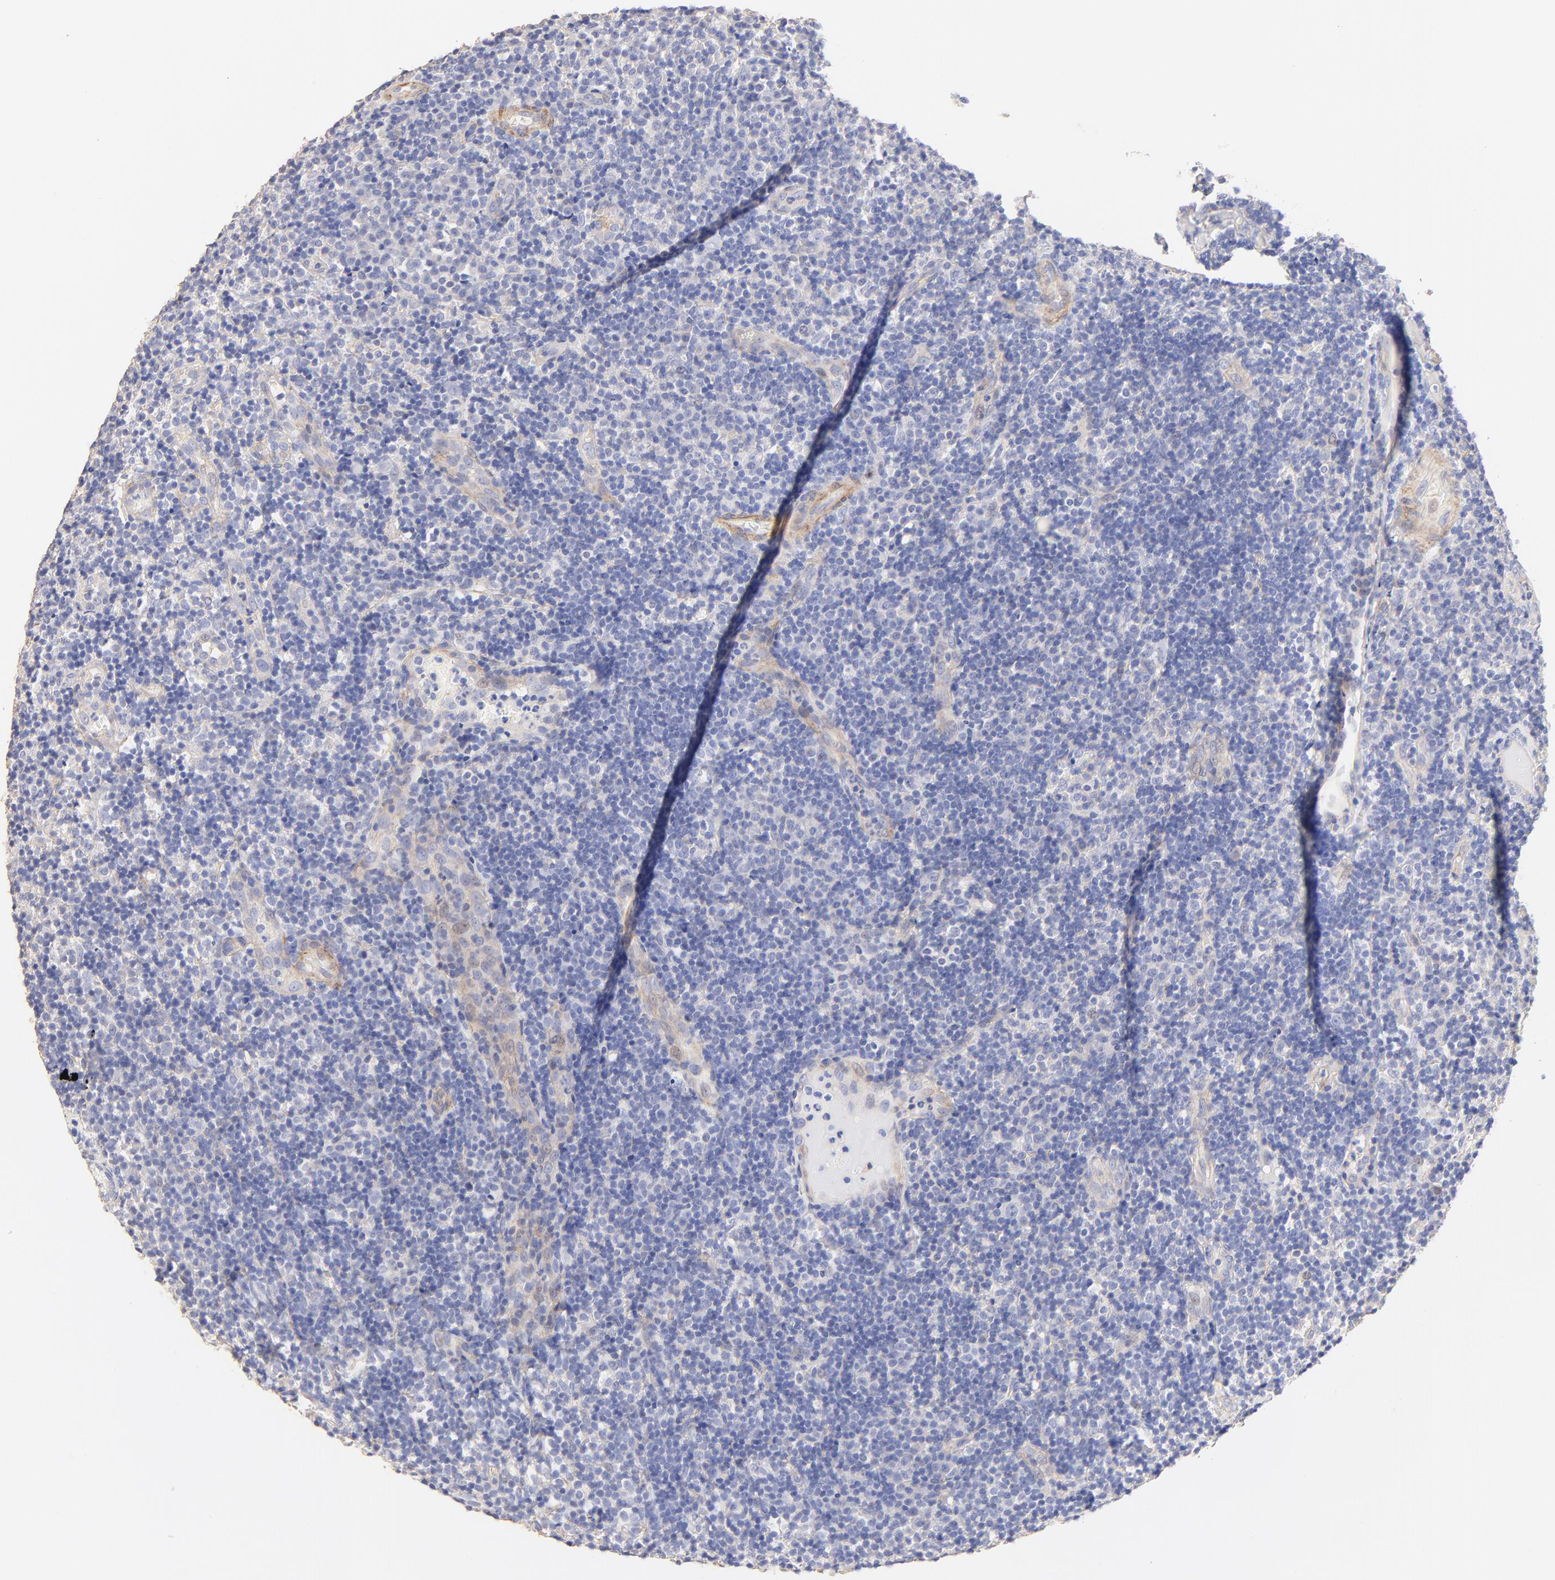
{"staining": {"intensity": "negative", "quantity": "none", "location": "none"}, "tissue": "tonsil", "cell_type": "Germinal center cells", "image_type": "normal", "snomed": [{"axis": "morphology", "description": "Normal tissue, NOS"}, {"axis": "topography", "description": "Tonsil"}], "caption": "Immunohistochemistry histopathology image of normal human tonsil stained for a protein (brown), which displays no positivity in germinal center cells.", "gene": "ACTRT1", "patient": {"sex": "female", "age": 40}}